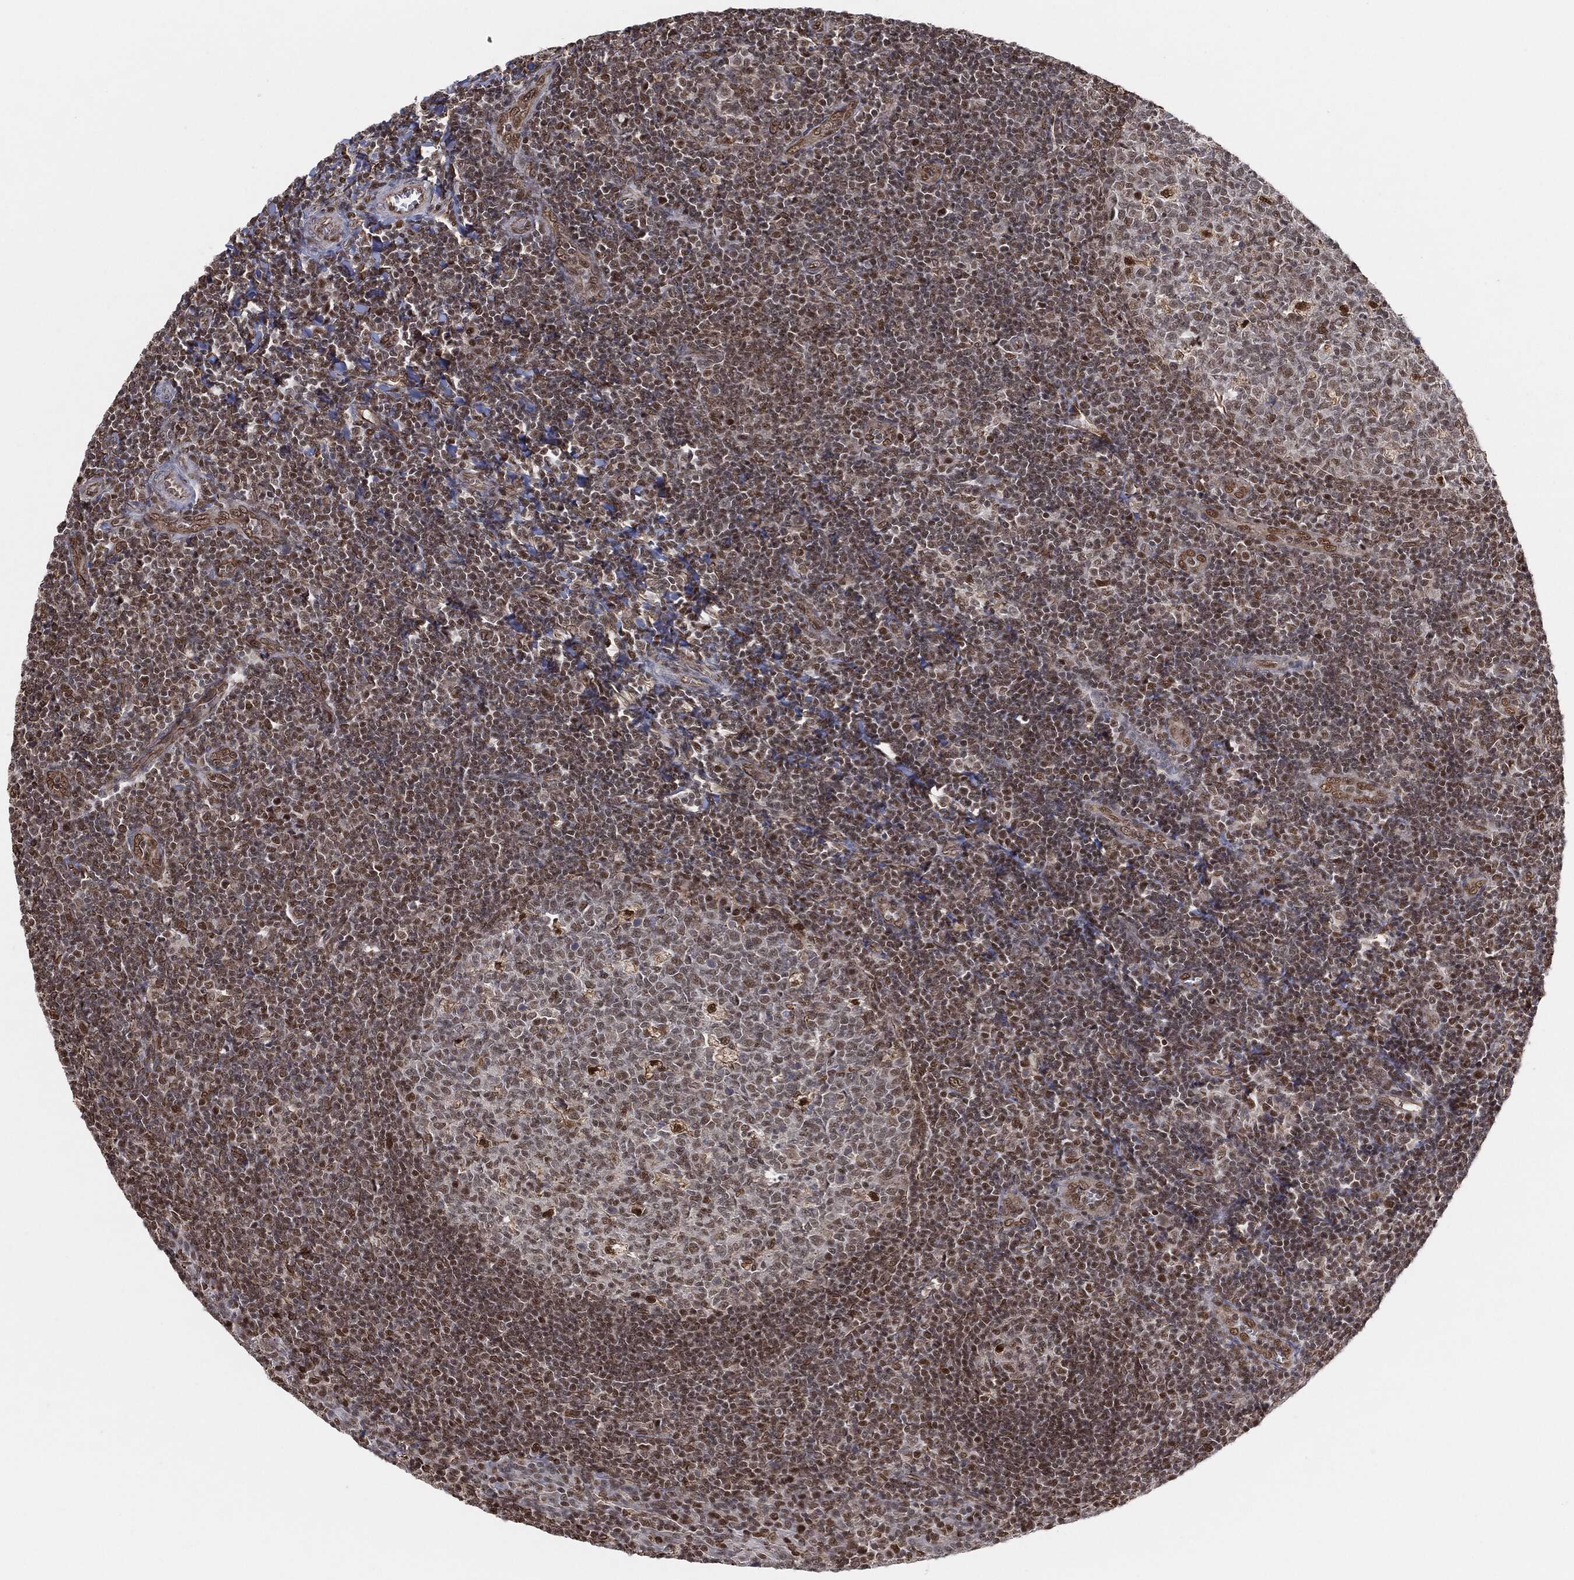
{"staining": {"intensity": "strong", "quantity": "<25%", "location": "nuclear"}, "tissue": "tonsil", "cell_type": "Germinal center cells", "image_type": "normal", "snomed": [{"axis": "morphology", "description": "Normal tissue, NOS"}, {"axis": "topography", "description": "Tonsil"}], "caption": "Strong nuclear positivity for a protein is present in about <25% of germinal center cells of unremarkable tonsil using IHC.", "gene": "TP53RK", "patient": {"sex": "female", "age": 13}}